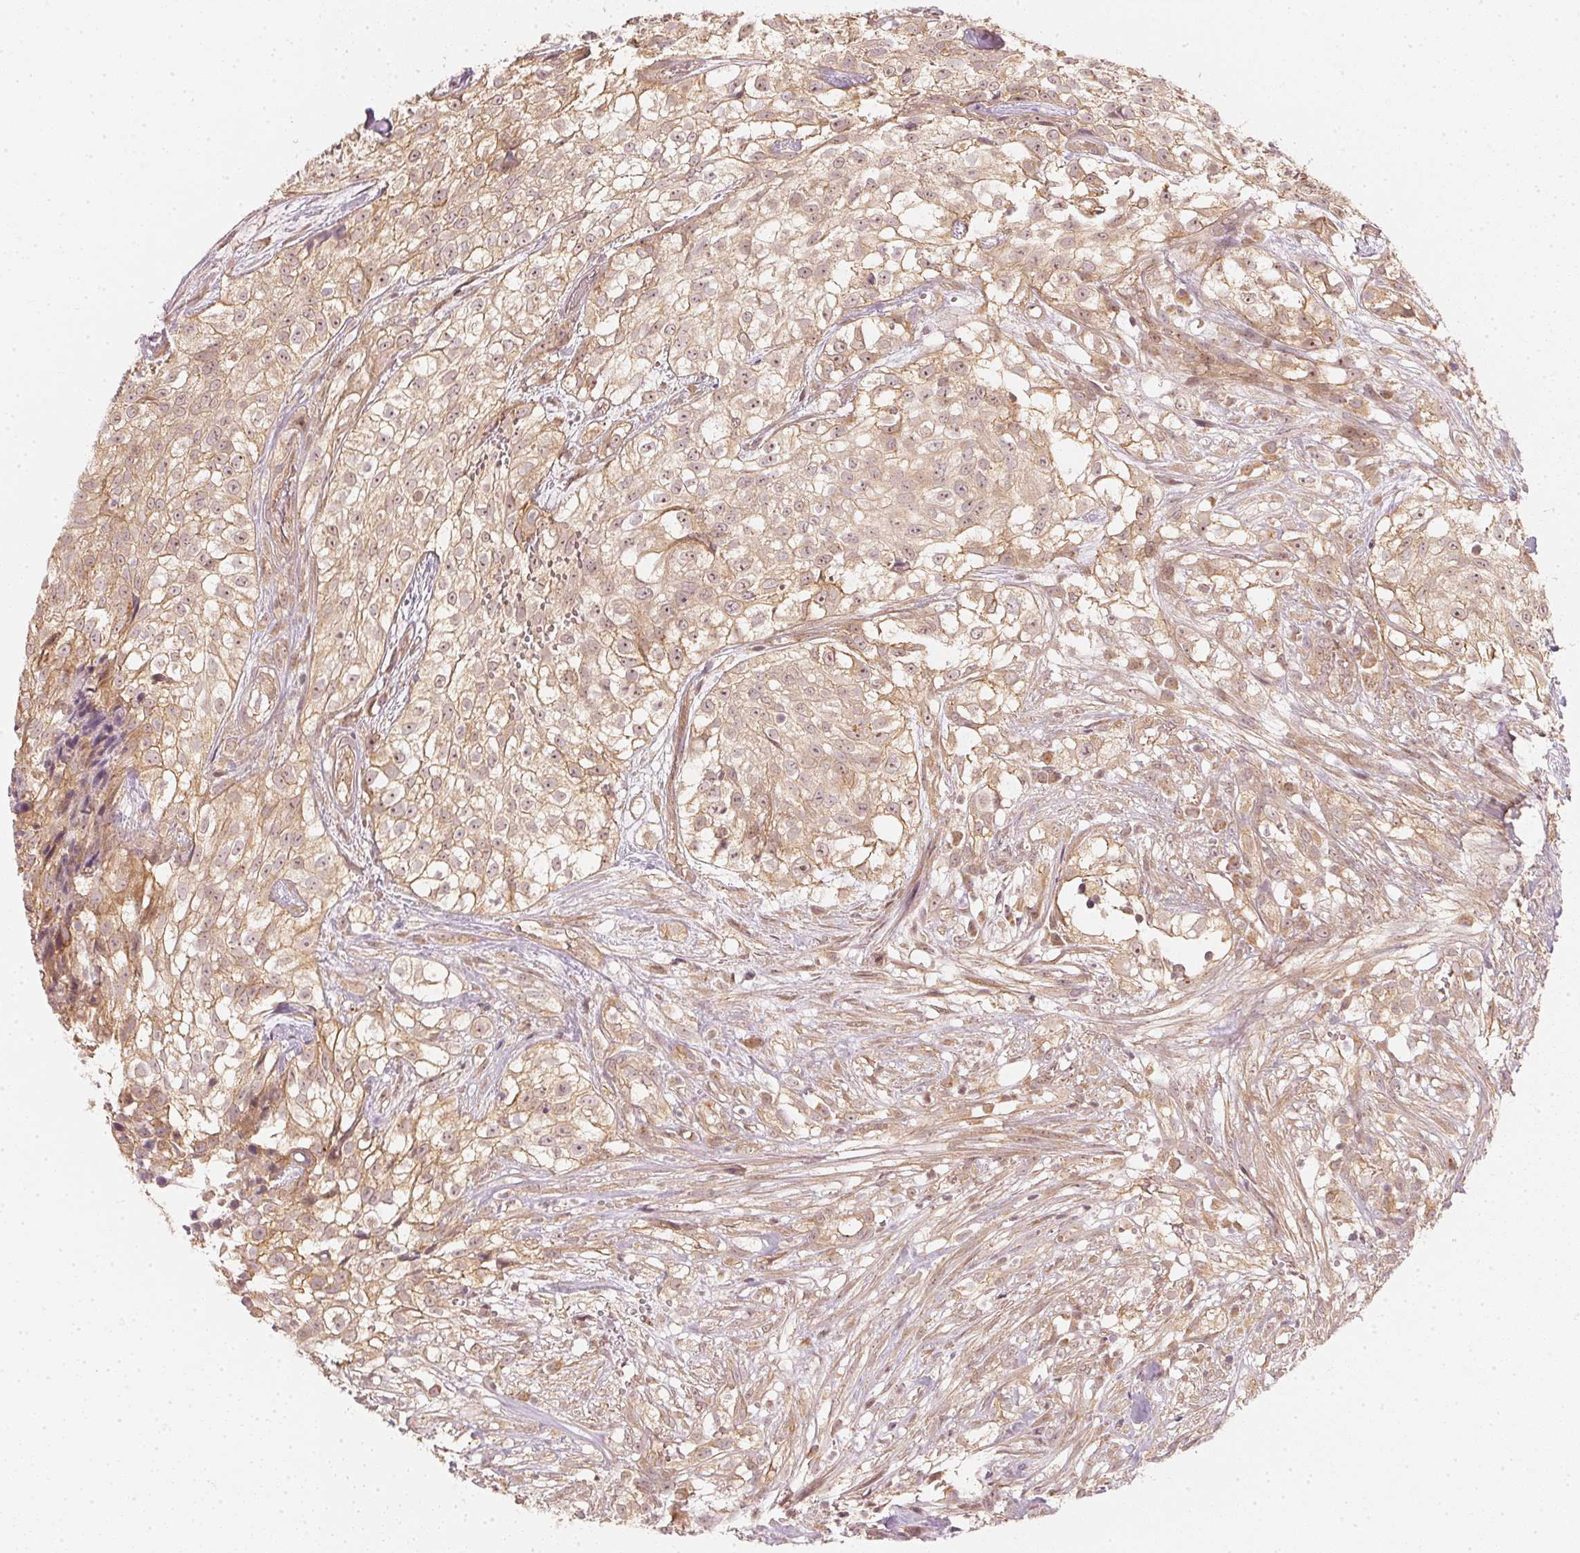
{"staining": {"intensity": "moderate", "quantity": ">75%", "location": "cytoplasmic/membranous,nuclear"}, "tissue": "urothelial cancer", "cell_type": "Tumor cells", "image_type": "cancer", "snomed": [{"axis": "morphology", "description": "Urothelial carcinoma, High grade"}, {"axis": "topography", "description": "Urinary bladder"}], "caption": "Immunohistochemical staining of human urothelial cancer reveals medium levels of moderate cytoplasmic/membranous and nuclear protein expression in about >75% of tumor cells.", "gene": "WDR54", "patient": {"sex": "male", "age": 56}}